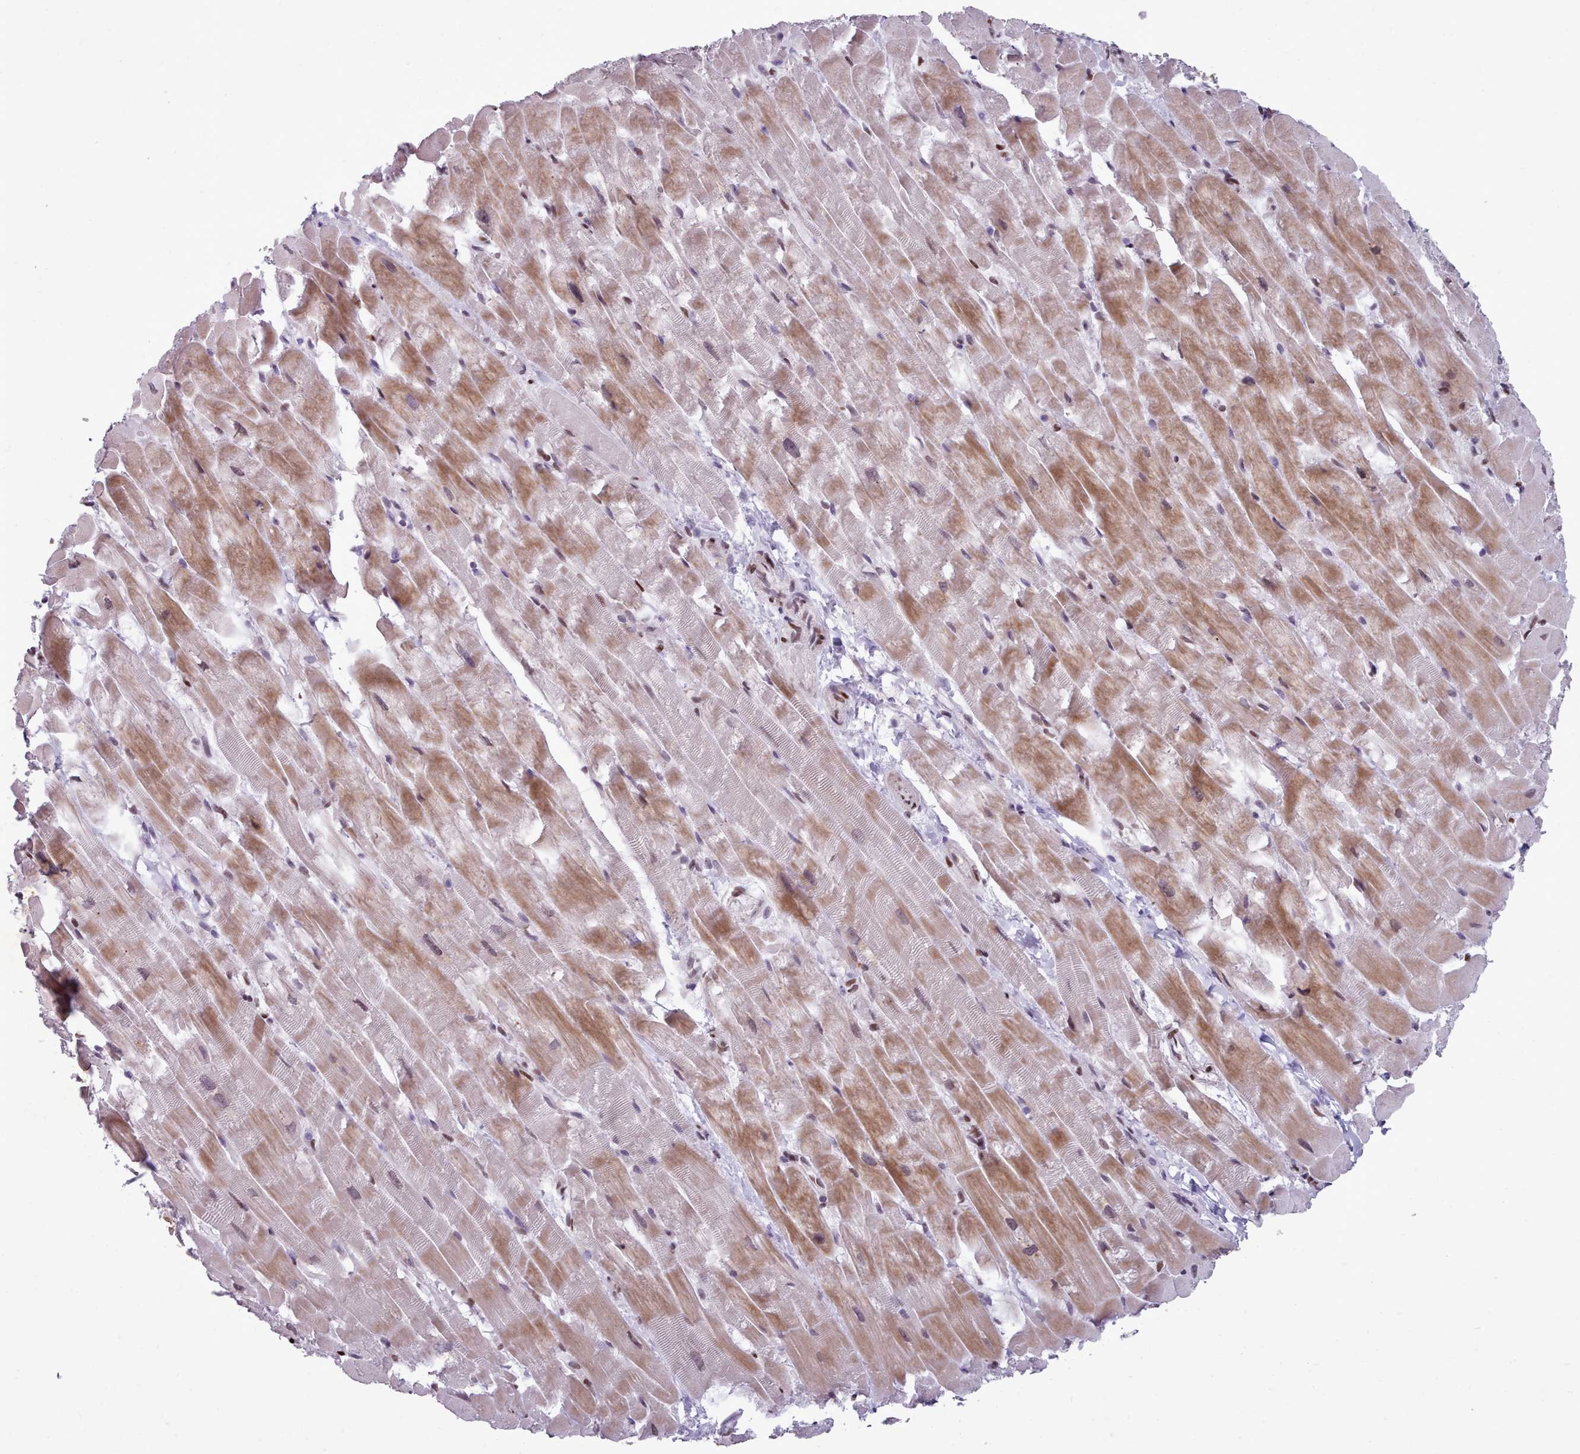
{"staining": {"intensity": "moderate", "quantity": ">75%", "location": "cytoplasmic/membranous,nuclear"}, "tissue": "heart muscle", "cell_type": "Cardiomyocytes", "image_type": "normal", "snomed": [{"axis": "morphology", "description": "Normal tissue, NOS"}, {"axis": "topography", "description": "Heart"}], "caption": "High-magnification brightfield microscopy of normal heart muscle stained with DAB (brown) and counterstained with hematoxylin (blue). cardiomyocytes exhibit moderate cytoplasmic/membranous,nuclear positivity is present in about>75% of cells.", "gene": "KCNT2", "patient": {"sex": "male", "age": 37}}